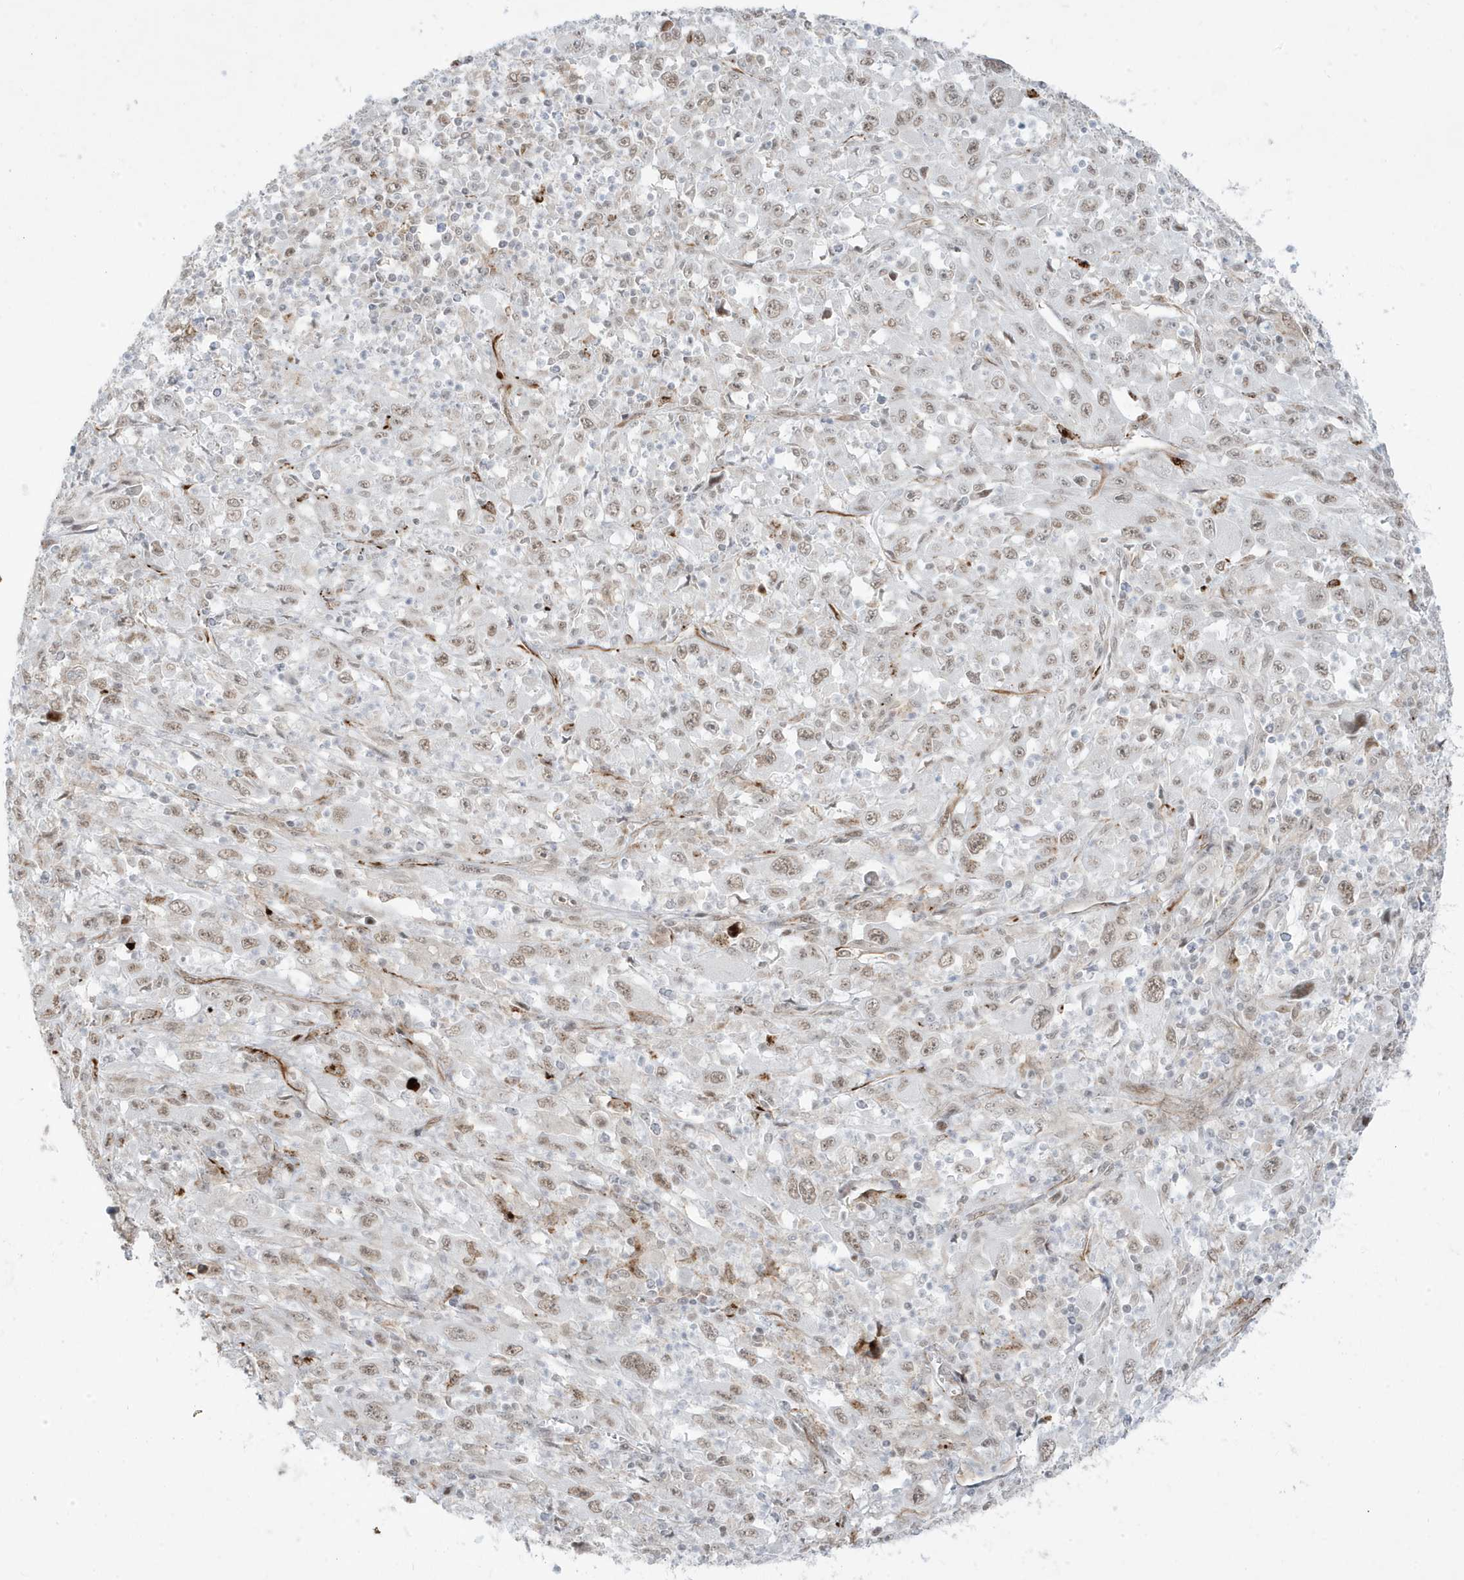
{"staining": {"intensity": "moderate", "quantity": ">75%", "location": "nuclear"}, "tissue": "melanoma", "cell_type": "Tumor cells", "image_type": "cancer", "snomed": [{"axis": "morphology", "description": "Malignant melanoma, Metastatic site"}, {"axis": "topography", "description": "Skin"}], "caption": "The immunohistochemical stain labels moderate nuclear staining in tumor cells of melanoma tissue.", "gene": "ADAMTSL3", "patient": {"sex": "female", "age": 56}}